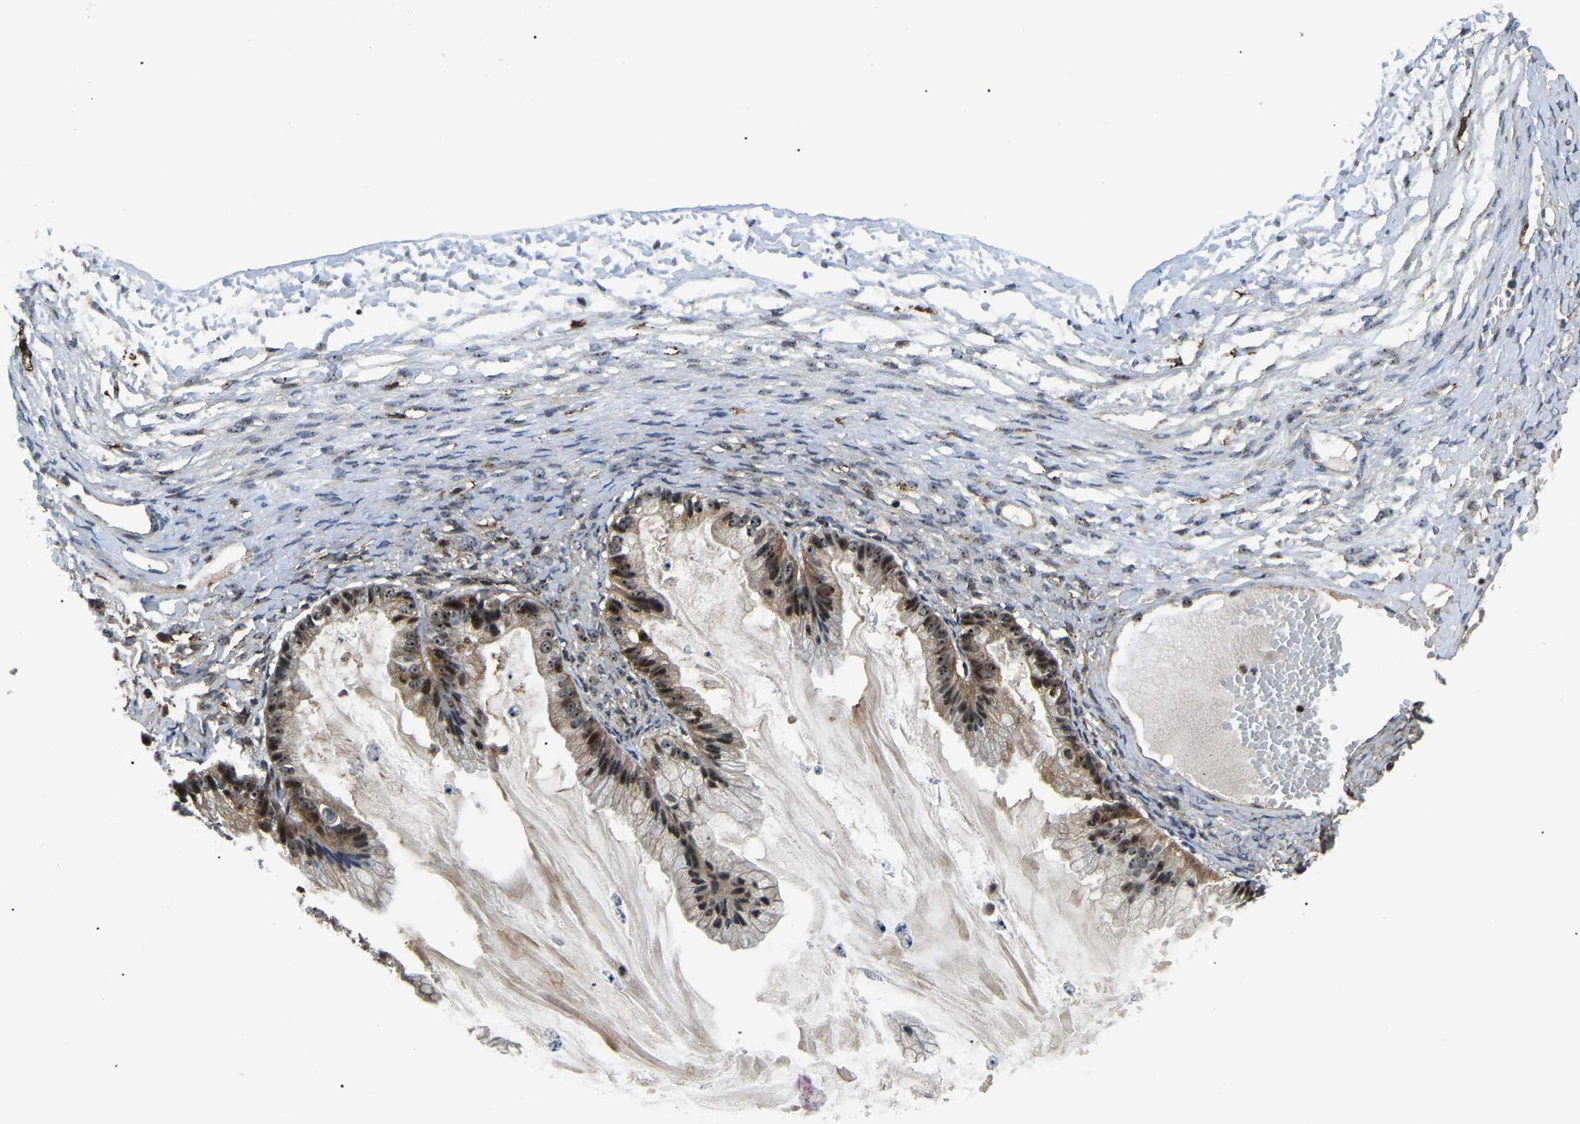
{"staining": {"intensity": "strong", "quantity": ">75%", "location": "cytoplasmic/membranous,nuclear"}, "tissue": "ovarian cancer", "cell_type": "Tumor cells", "image_type": "cancer", "snomed": [{"axis": "morphology", "description": "Cystadenocarcinoma, mucinous, NOS"}, {"axis": "topography", "description": "Ovary"}], "caption": "Protein expression by IHC demonstrates strong cytoplasmic/membranous and nuclear expression in about >75% of tumor cells in ovarian mucinous cystadenocarcinoma.", "gene": "RRP1B", "patient": {"sex": "female", "age": 57}}